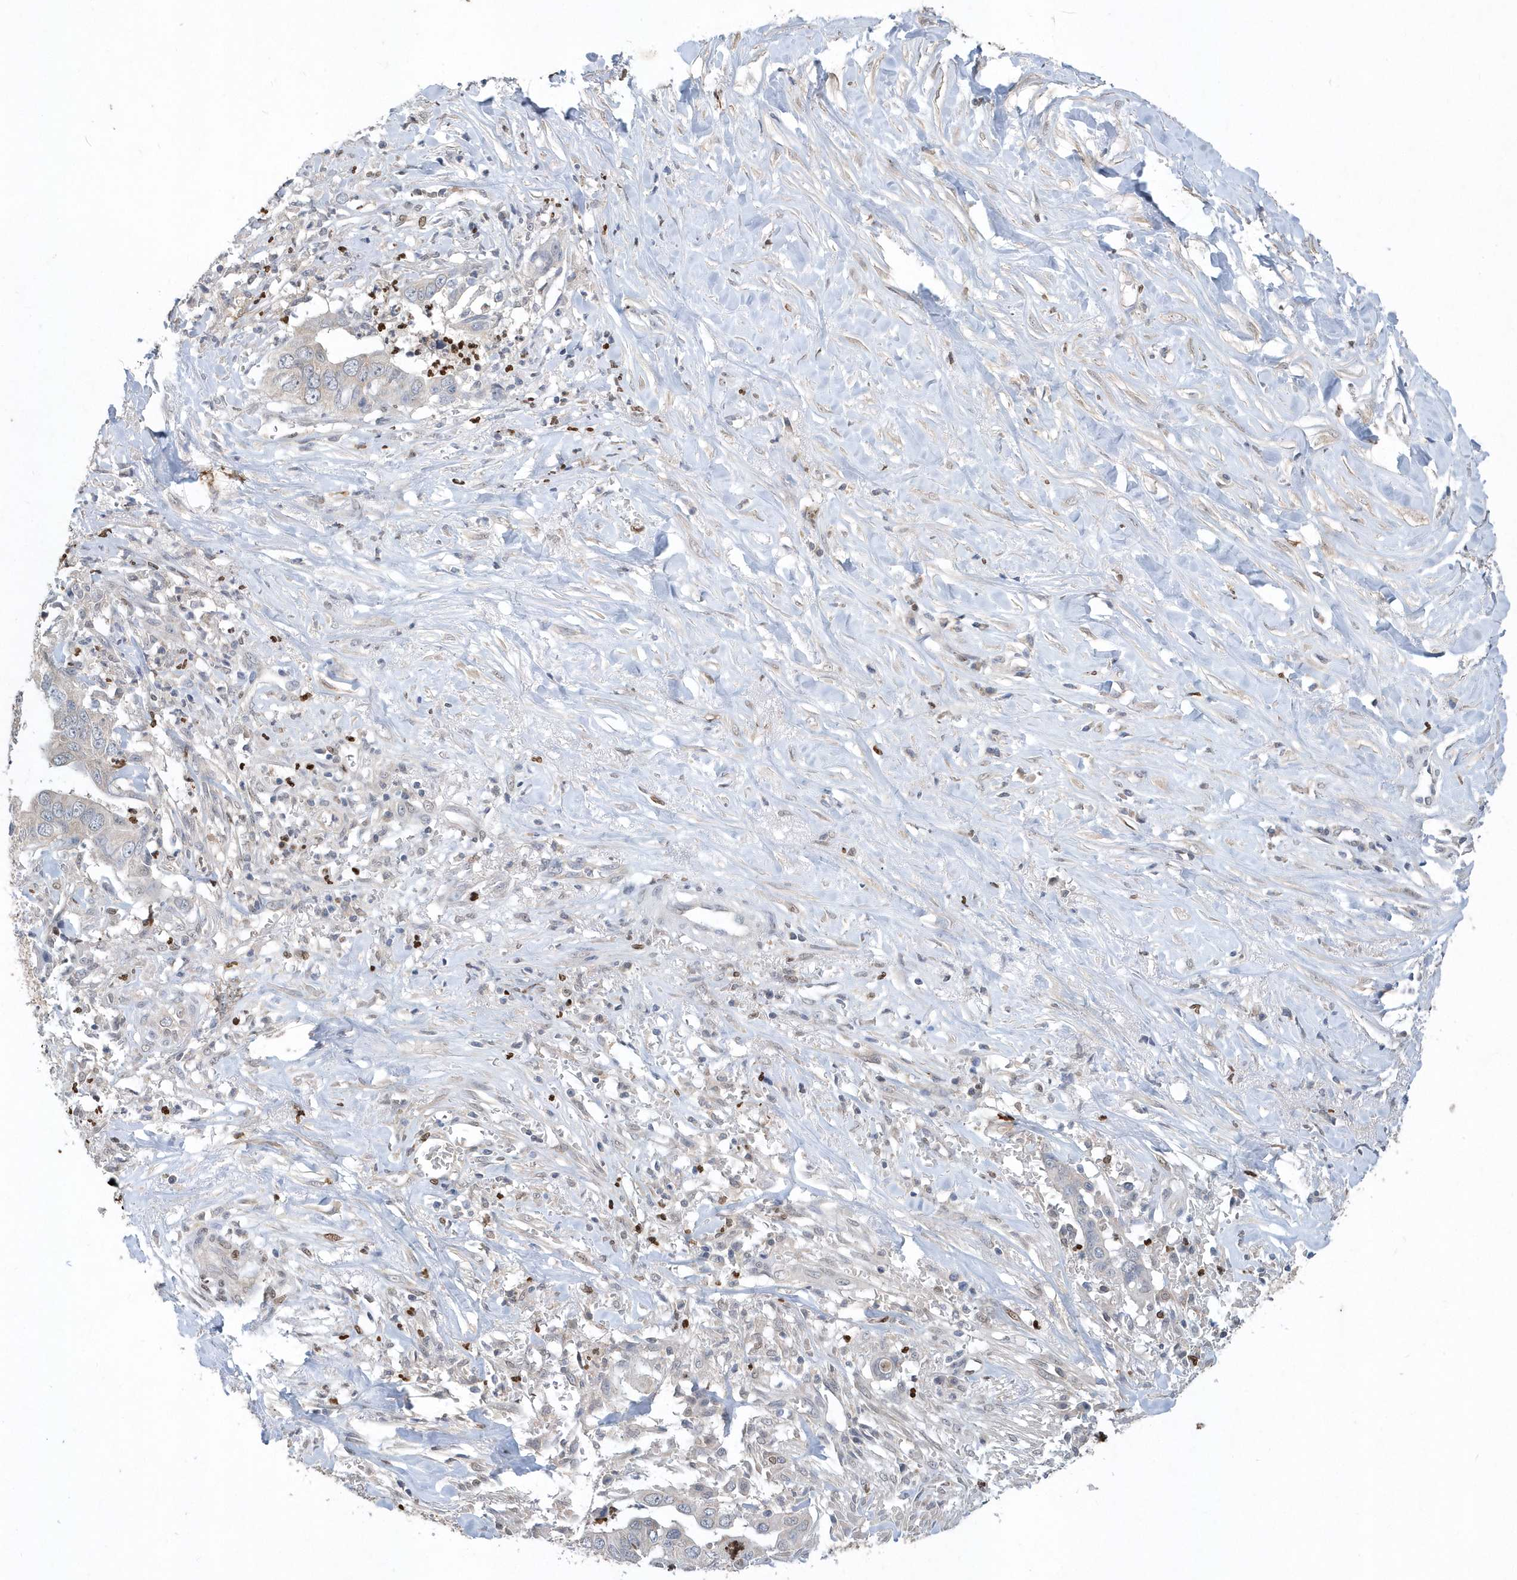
{"staining": {"intensity": "negative", "quantity": "none", "location": "none"}, "tissue": "liver cancer", "cell_type": "Tumor cells", "image_type": "cancer", "snomed": [{"axis": "morphology", "description": "Cholangiocarcinoma"}, {"axis": "topography", "description": "Liver"}], "caption": "IHC of liver cancer (cholangiocarcinoma) exhibits no positivity in tumor cells.", "gene": "AKR7A2", "patient": {"sex": "female", "age": 79}}